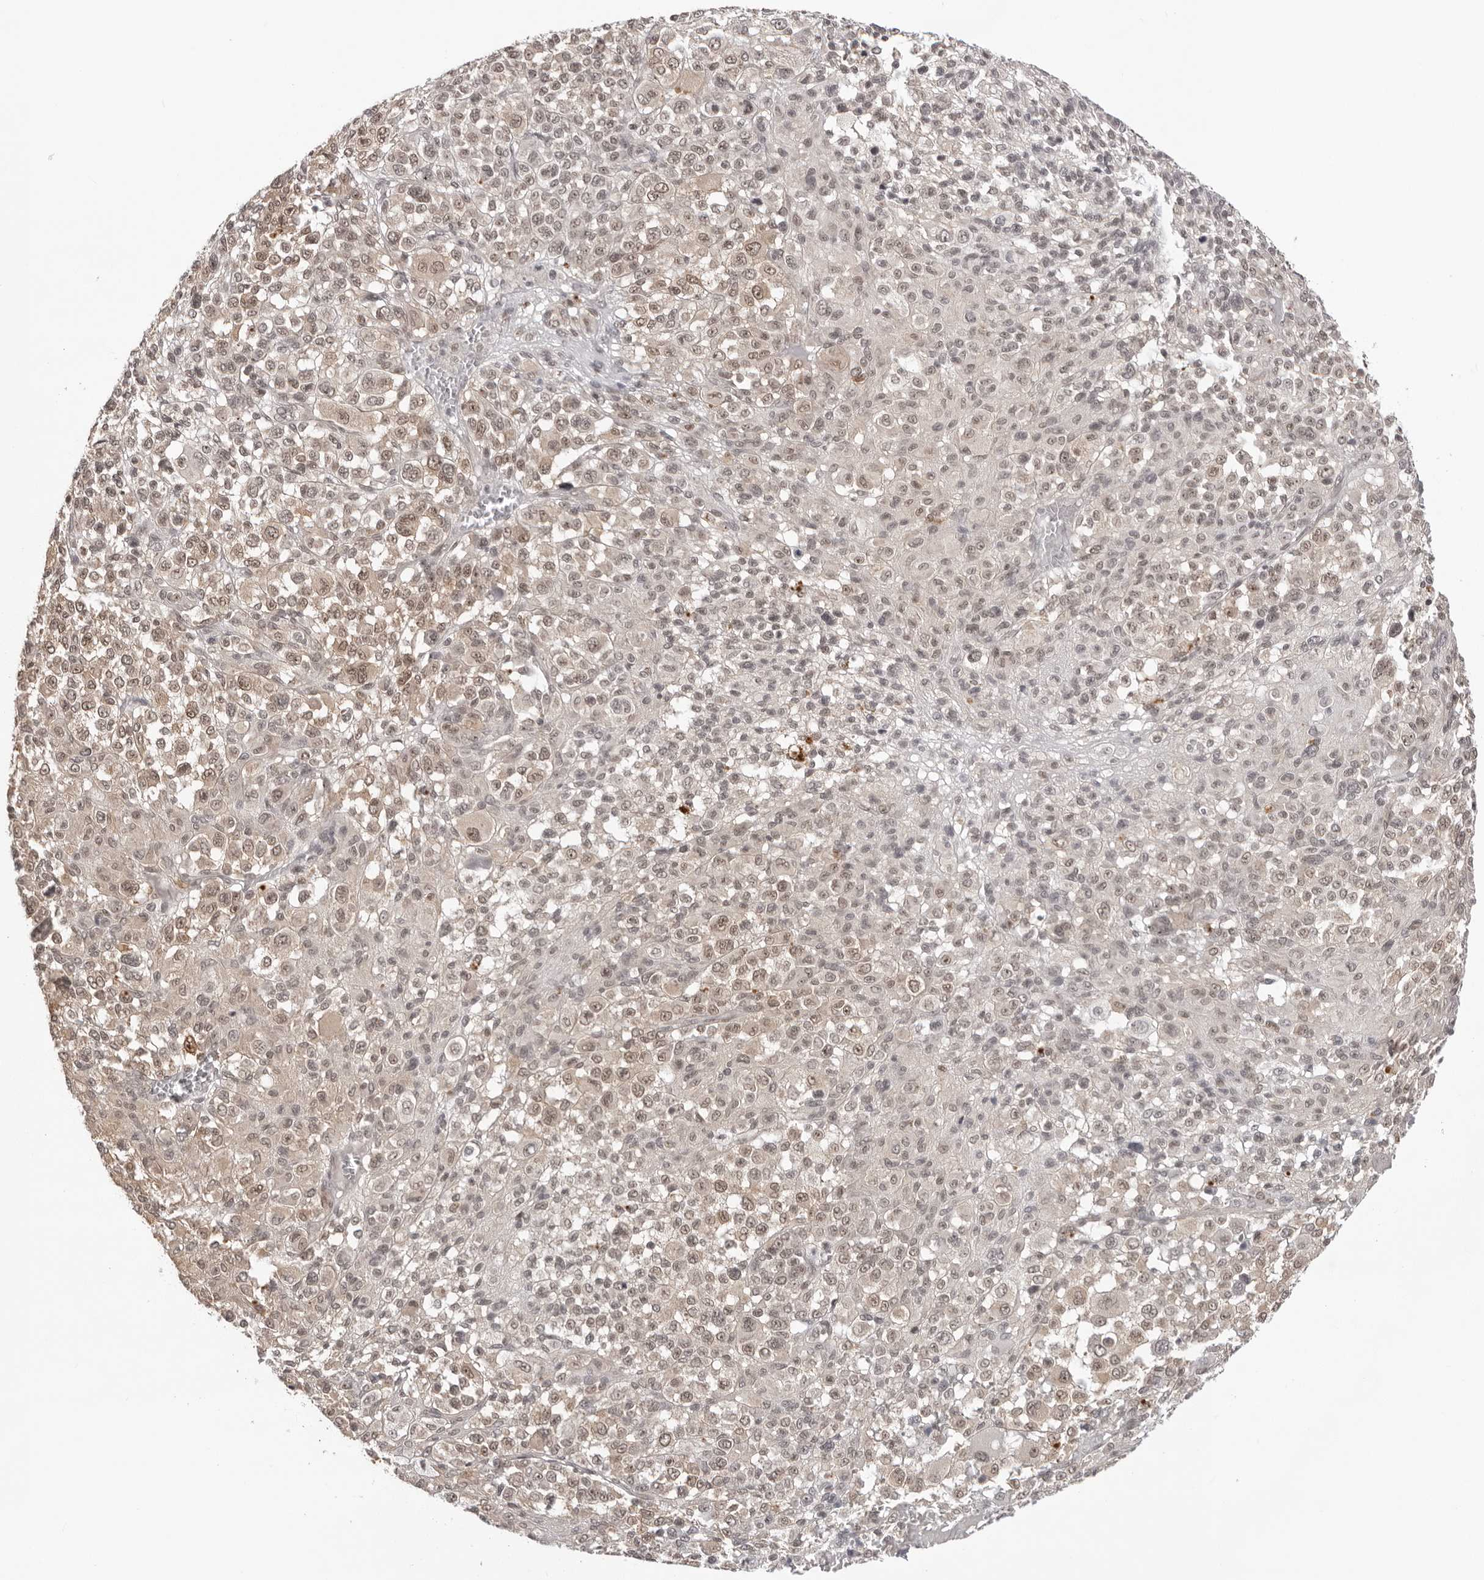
{"staining": {"intensity": "weak", "quantity": ">75%", "location": "cytoplasmic/membranous,nuclear"}, "tissue": "melanoma", "cell_type": "Tumor cells", "image_type": "cancer", "snomed": [{"axis": "morphology", "description": "Malignant melanoma, Metastatic site"}, {"axis": "topography", "description": "Skin"}], "caption": "The immunohistochemical stain labels weak cytoplasmic/membranous and nuclear positivity in tumor cells of malignant melanoma (metastatic site) tissue.", "gene": "EXOSC10", "patient": {"sex": "female", "age": 74}}